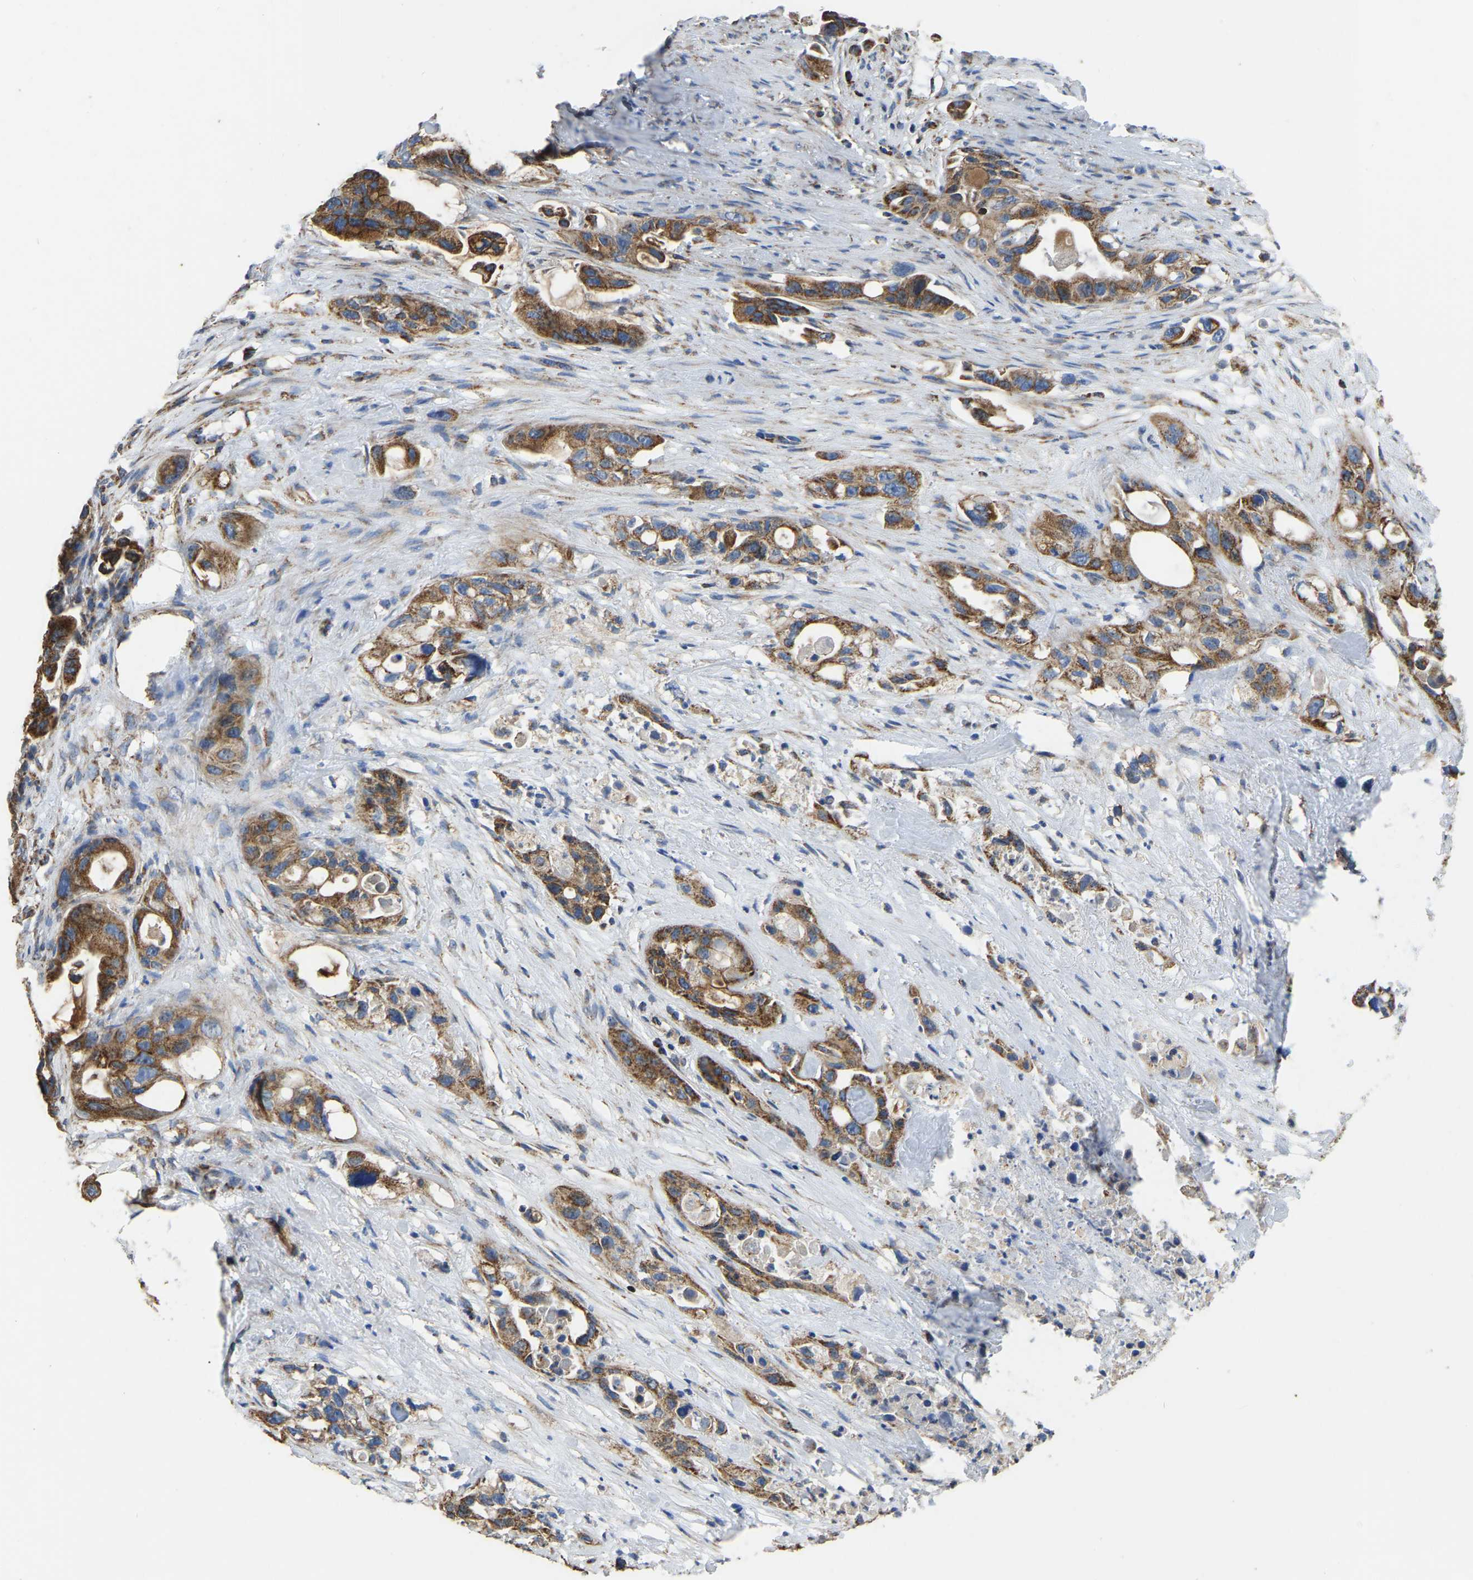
{"staining": {"intensity": "strong", "quantity": ">75%", "location": "cytoplasmic/membranous"}, "tissue": "pancreatic cancer", "cell_type": "Tumor cells", "image_type": "cancer", "snomed": [{"axis": "morphology", "description": "Adenocarcinoma, NOS"}, {"axis": "topography", "description": "Pancreas"}], "caption": "Human adenocarcinoma (pancreatic) stained for a protein (brown) demonstrates strong cytoplasmic/membranous positive expression in approximately >75% of tumor cells.", "gene": "ETFA", "patient": {"sex": "male", "age": 53}}